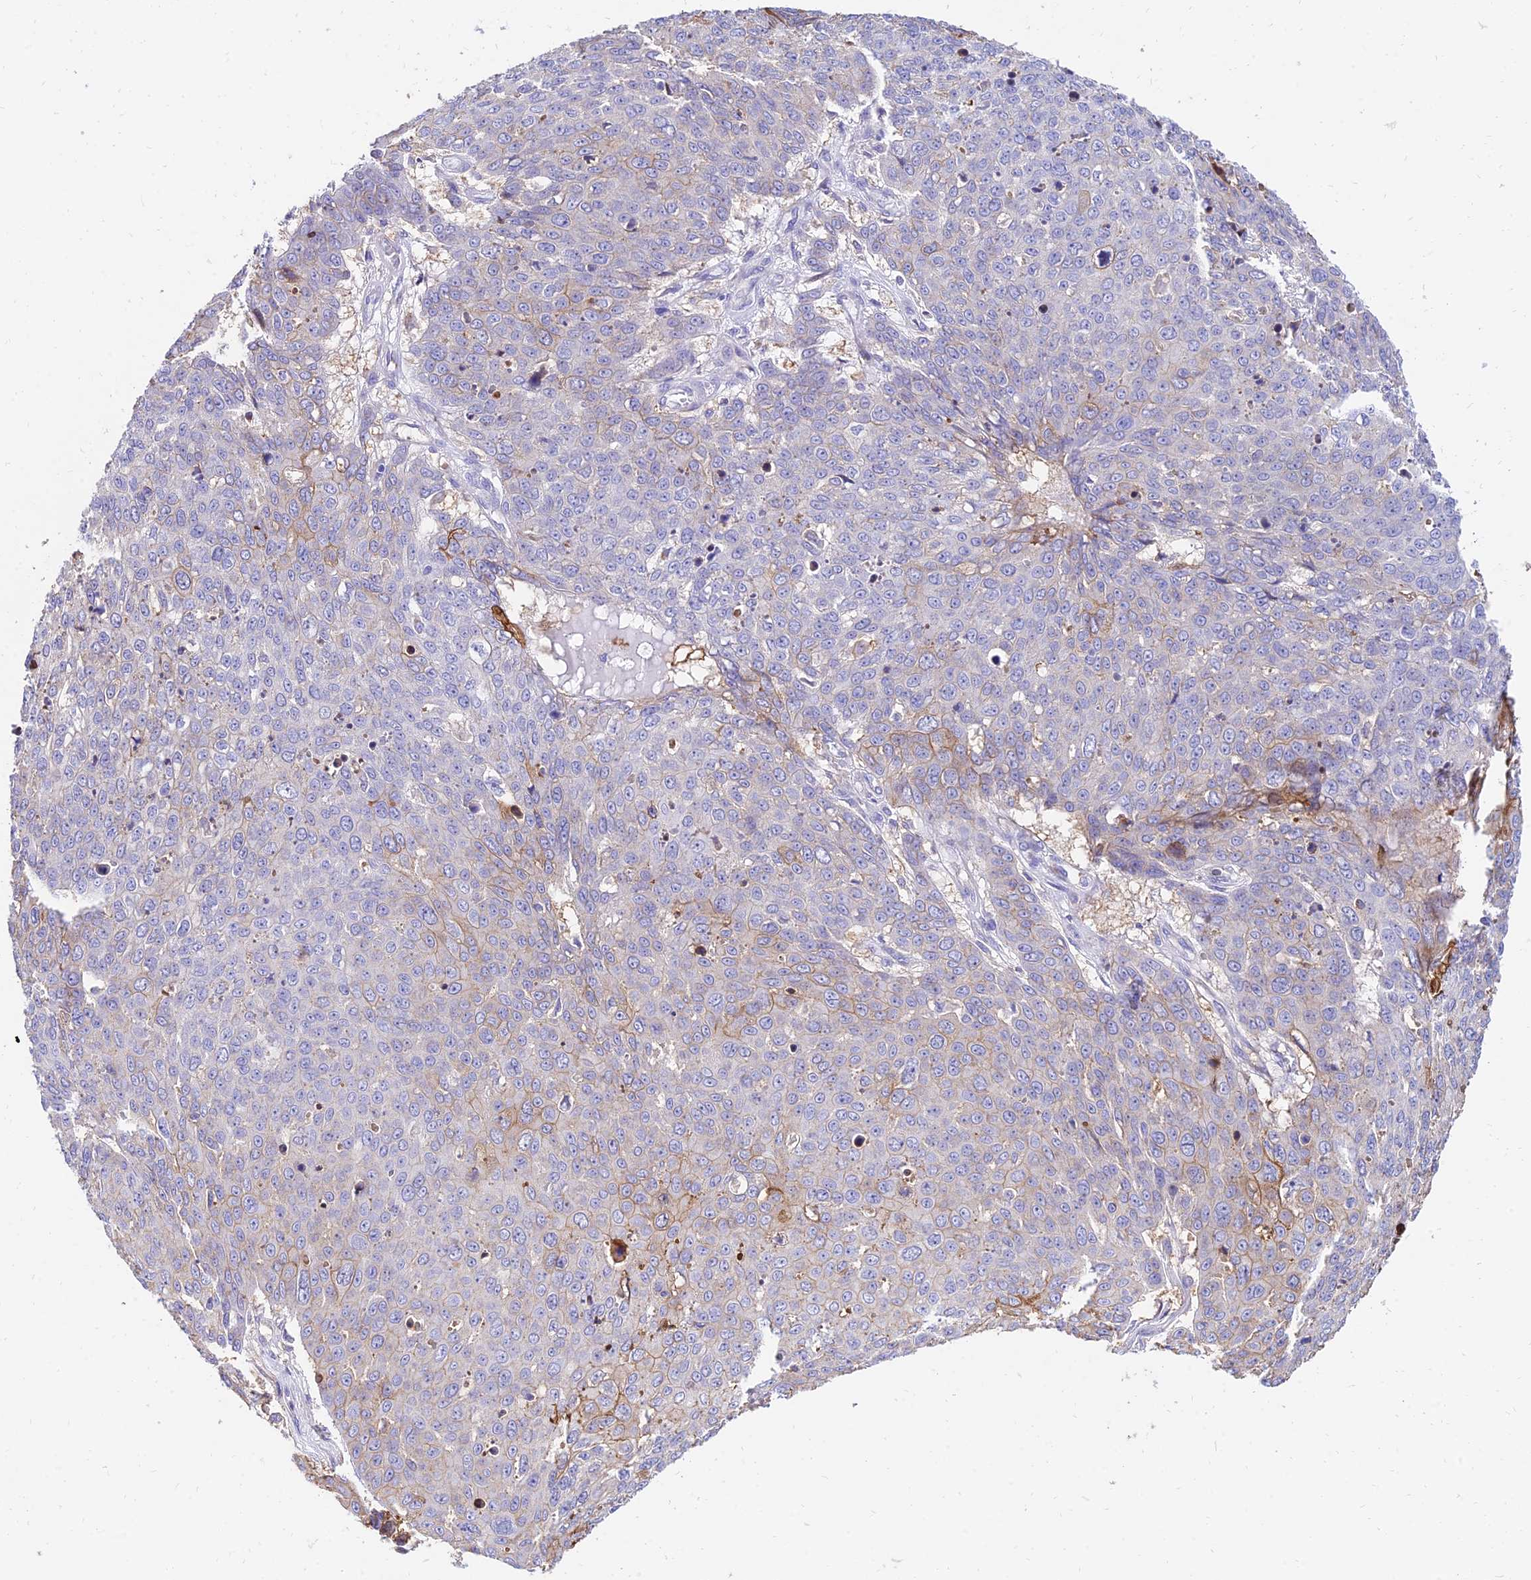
{"staining": {"intensity": "moderate", "quantity": "<25%", "location": "cytoplasmic/membranous"}, "tissue": "skin cancer", "cell_type": "Tumor cells", "image_type": "cancer", "snomed": [{"axis": "morphology", "description": "Squamous cell carcinoma, NOS"}, {"axis": "topography", "description": "Skin"}], "caption": "An immunohistochemistry histopathology image of neoplastic tissue is shown. Protein staining in brown labels moderate cytoplasmic/membranous positivity in skin squamous cell carcinoma within tumor cells.", "gene": "SREK1IP1", "patient": {"sex": "male", "age": 71}}